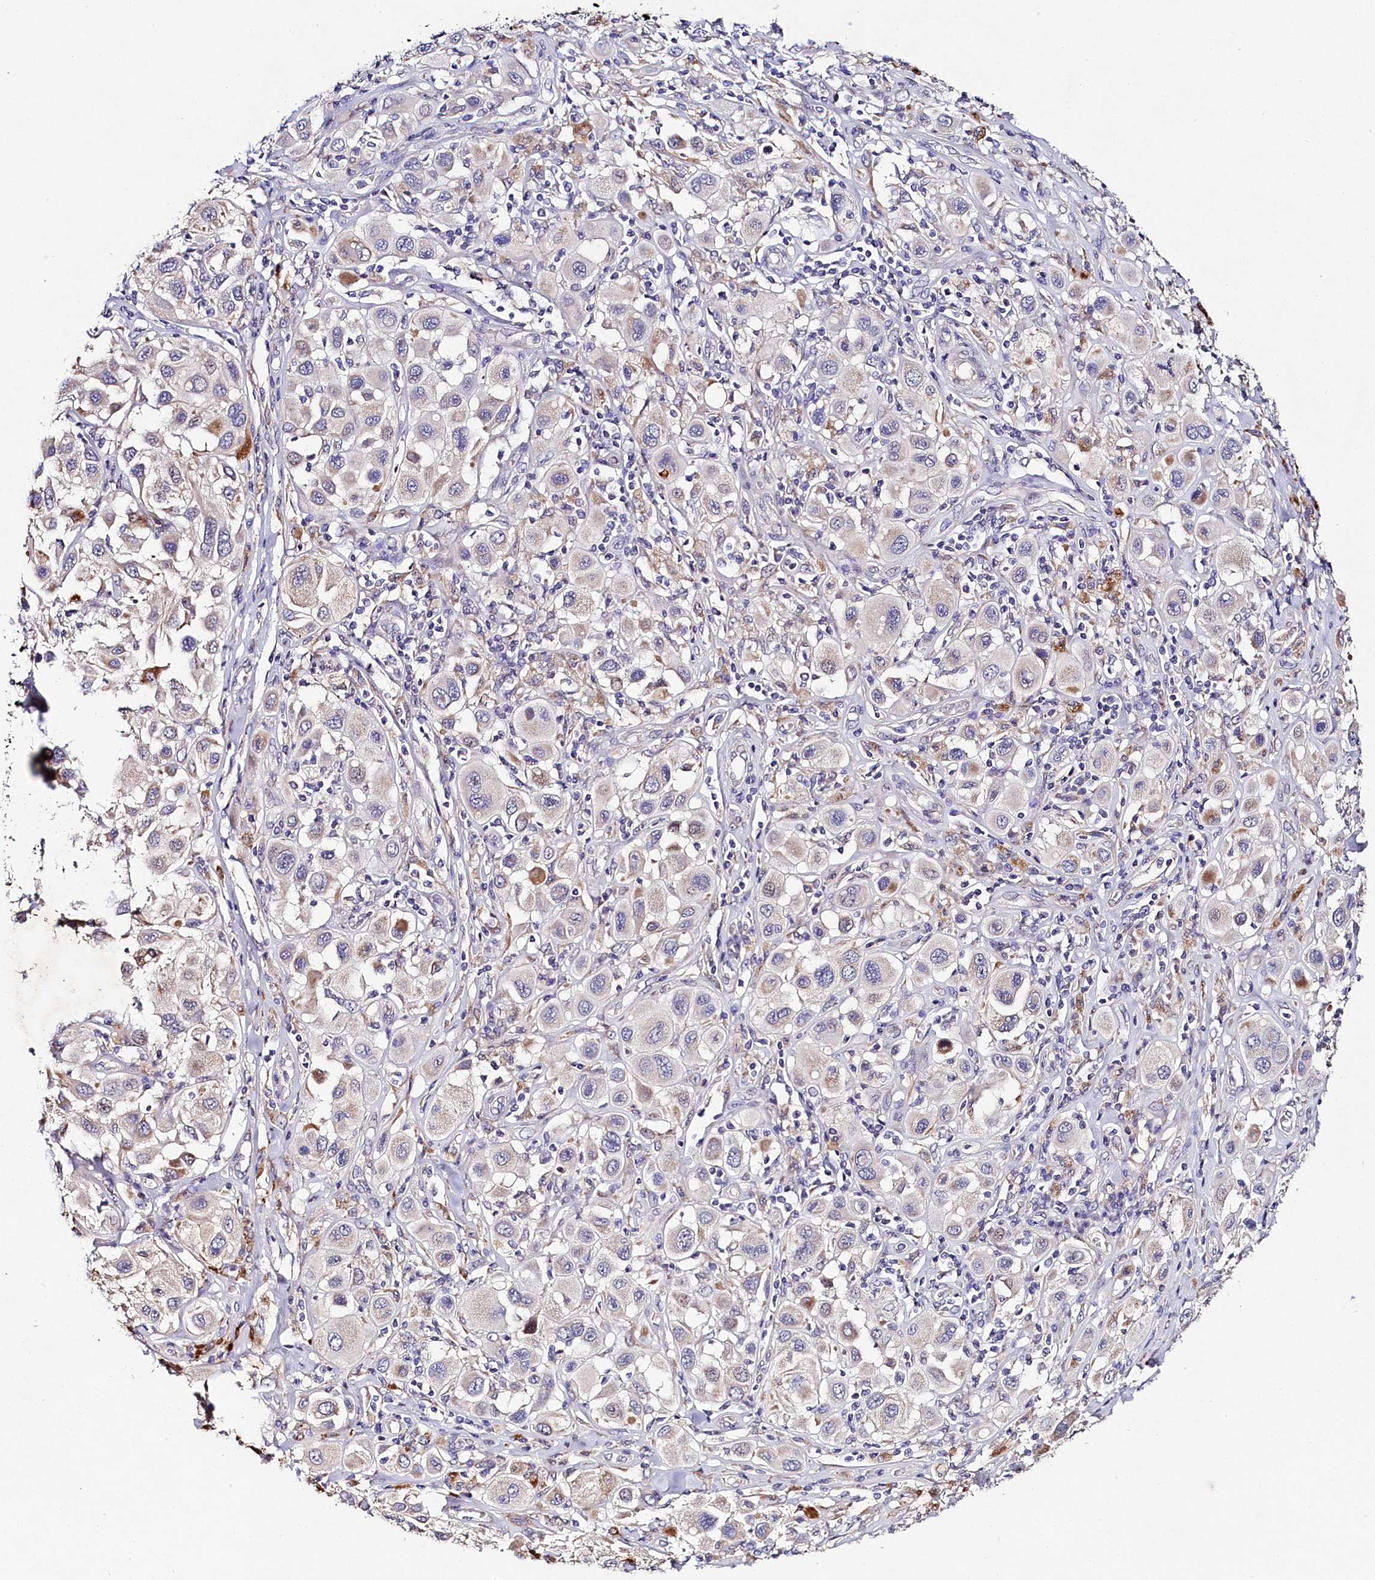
{"staining": {"intensity": "negative", "quantity": "none", "location": "none"}, "tissue": "melanoma", "cell_type": "Tumor cells", "image_type": "cancer", "snomed": [{"axis": "morphology", "description": "Malignant melanoma, Metastatic site"}, {"axis": "topography", "description": "Skin"}], "caption": "High power microscopy photomicrograph of an immunohistochemistry (IHC) photomicrograph of malignant melanoma (metastatic site), revealing no significant positivity in tumor cells.", "gene": "FXYD6", "patient": {"sex": "male", "age": 41}}